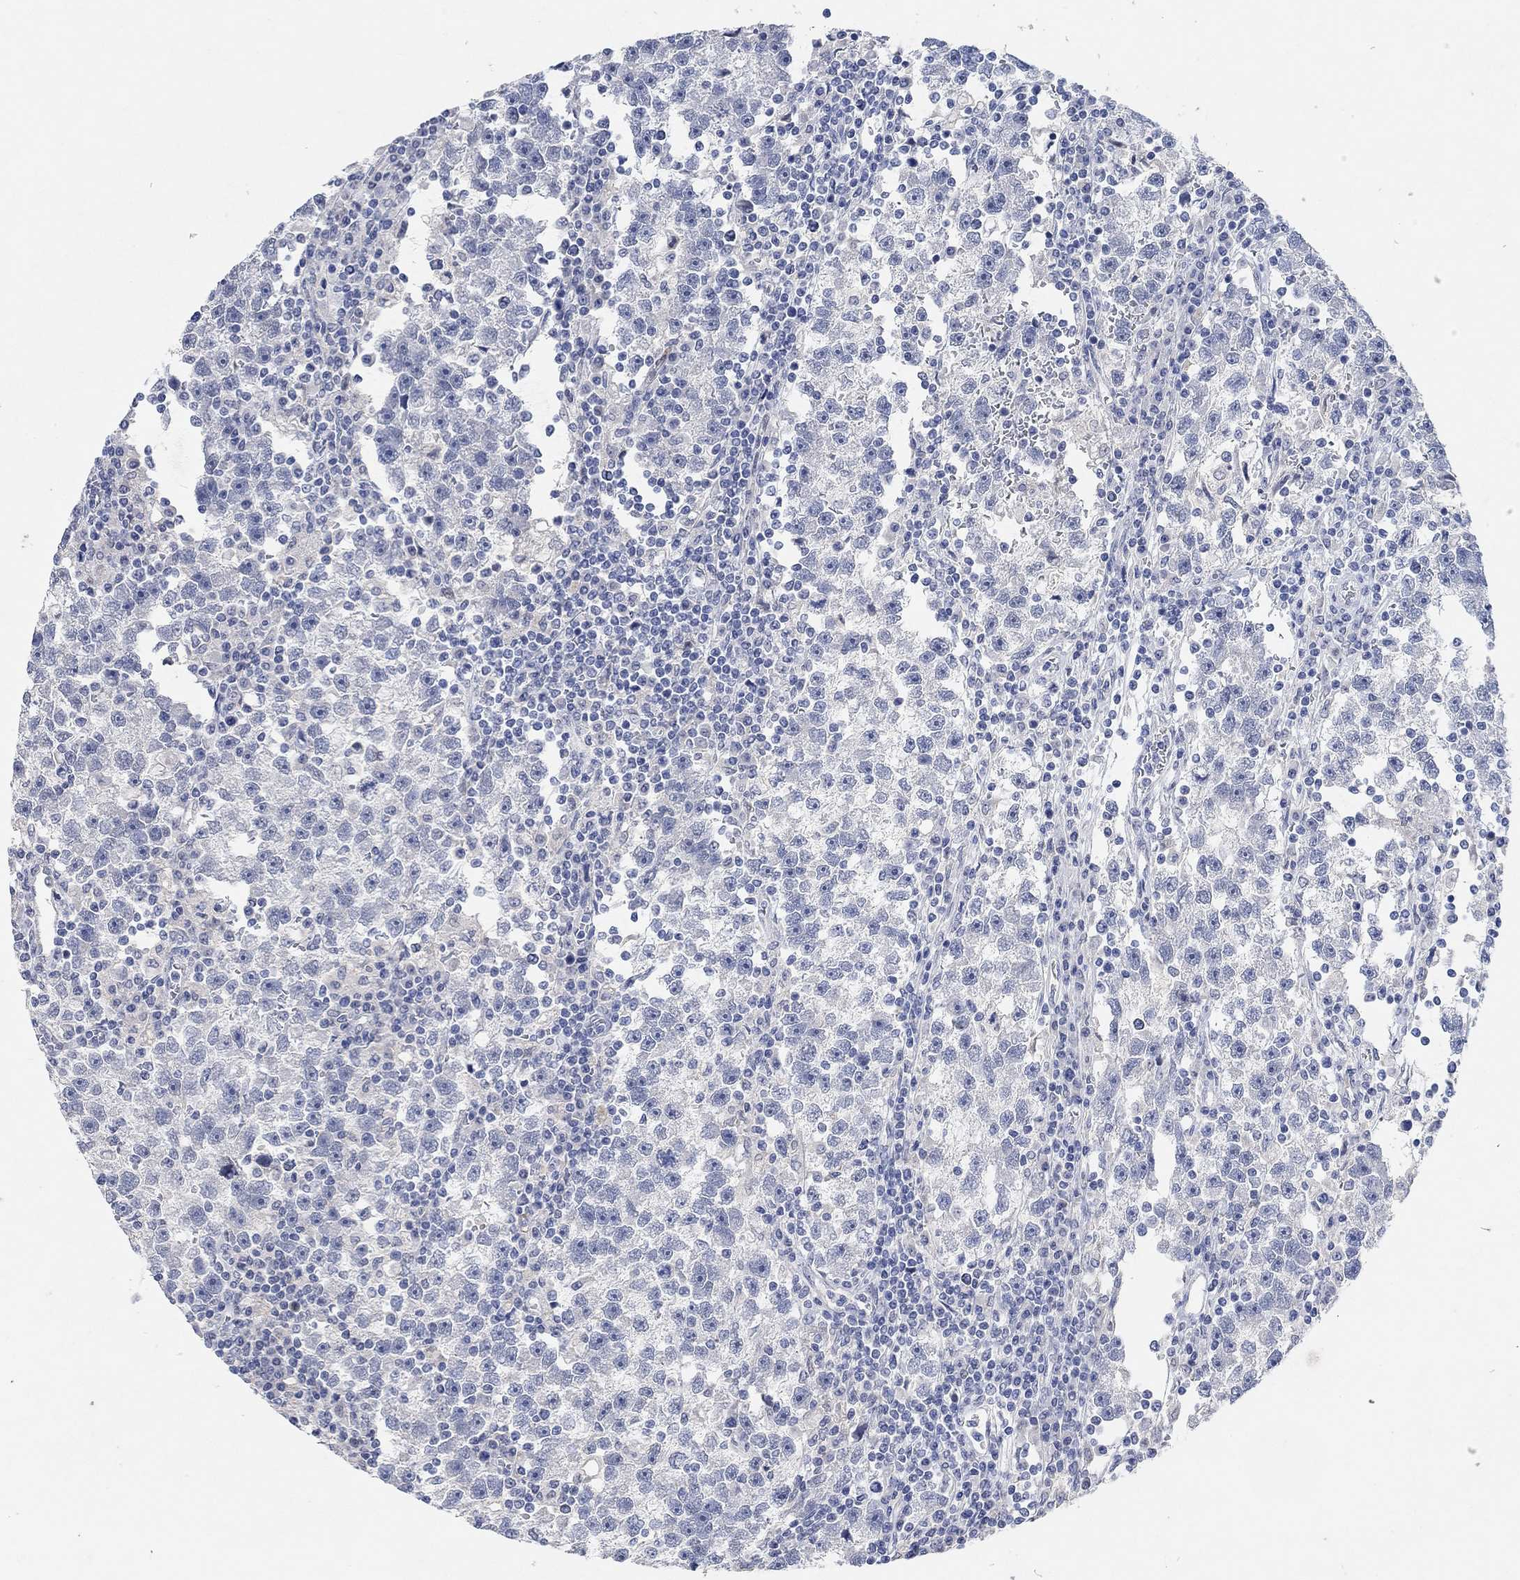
{"staining": {"intensity": "negative", "quantity": "none", "location": "none"}, "tissue": "testis cancer", "cell_type": "Tumor cells", "image_type": "cancer", "snomed": [{"axis": "morphology", "description": "Seminoma, NOS"}, {"axis": "topography", "description": "Testis"}], "caption": "High magnification brightfield microscopy of seminoma (testis) stained with DAB (brown) and counterstained with hematoxylin (blue): tumor cells show no significant staining.", "gene": "VAT1L", "patient": {"sex": "male", "age": 47}}